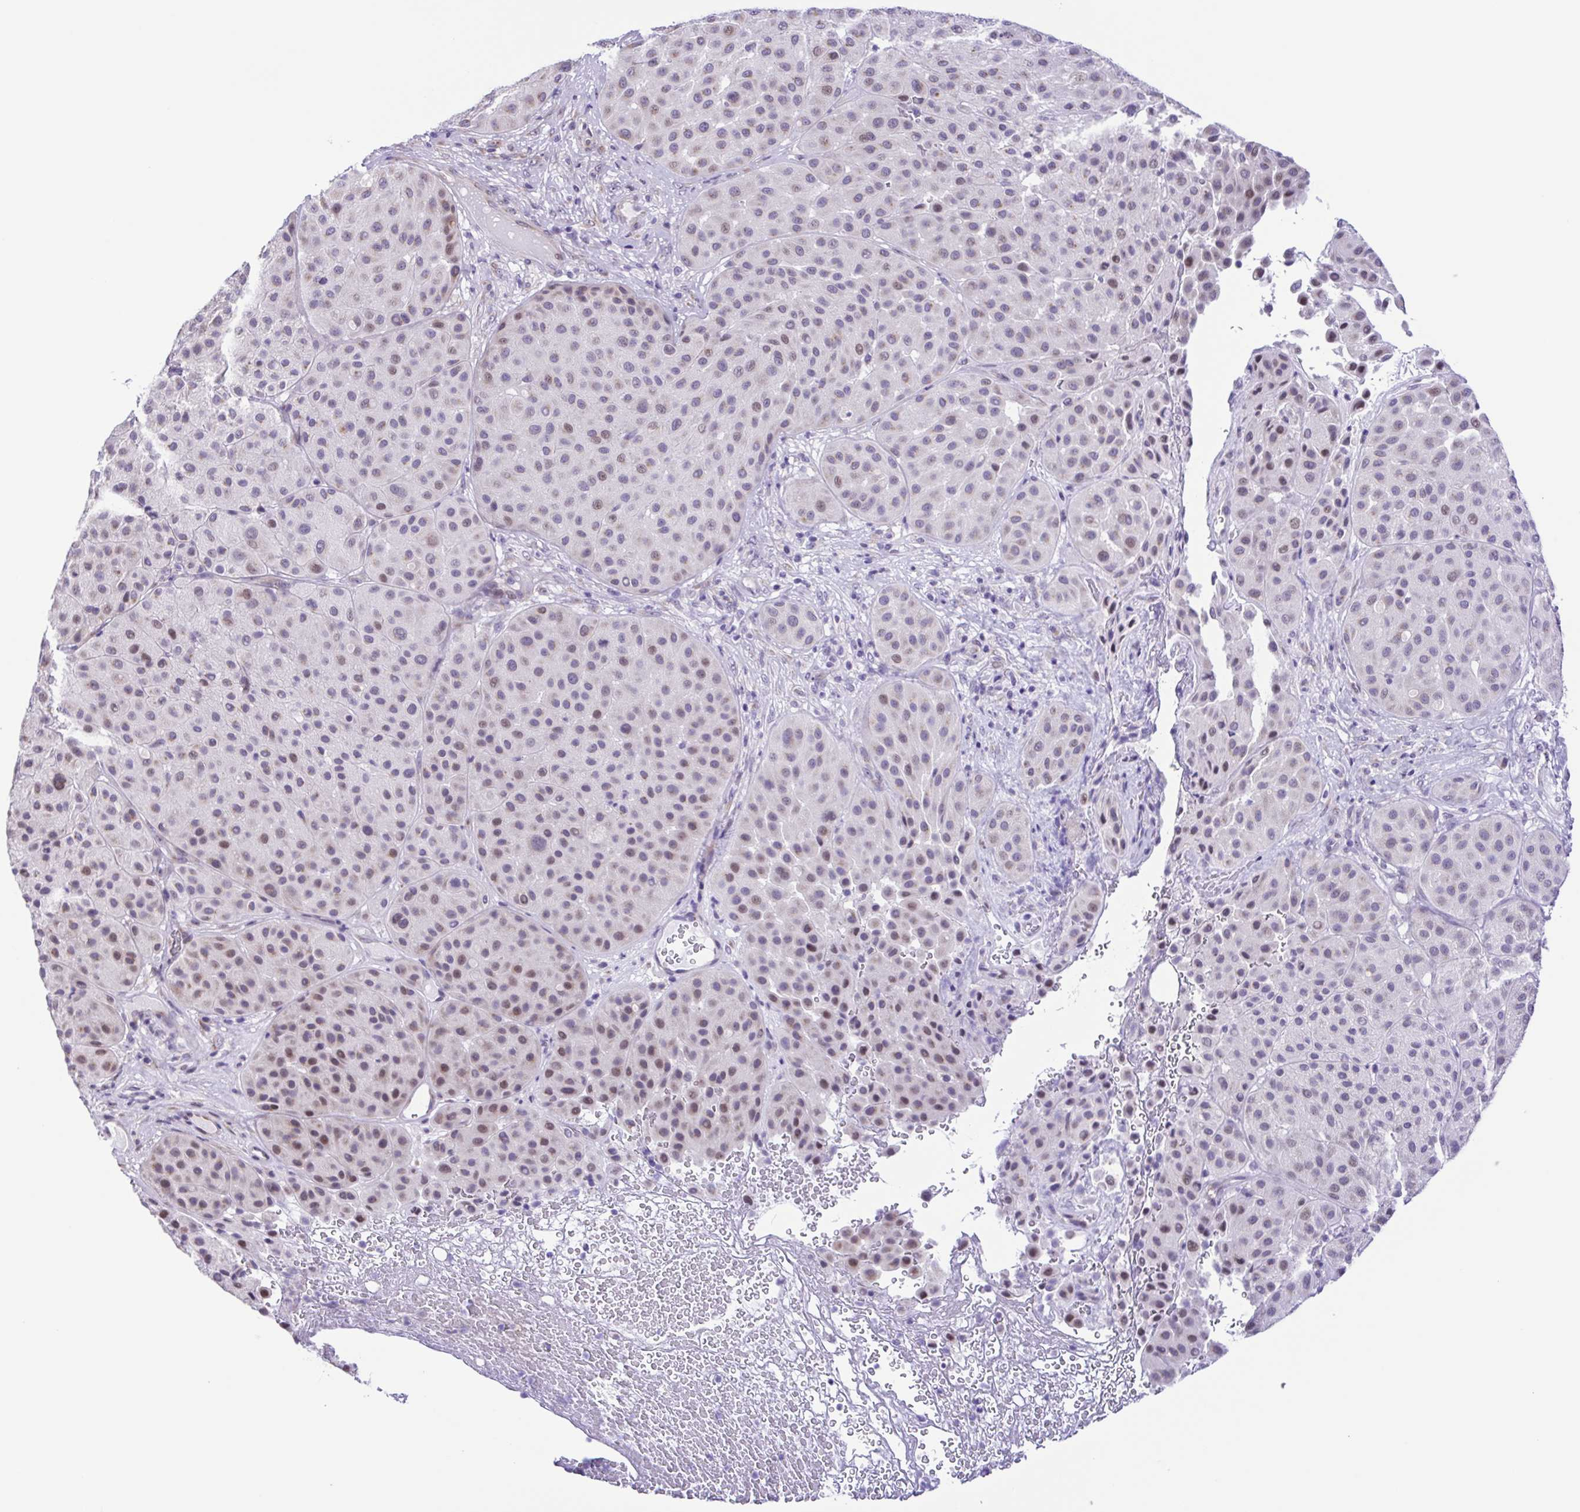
{"staining": {"intensity": "weak", "quantity": "<25%", "location": "nuclear"}, "tissue": "melanoma", "cell_type": "Tumor cells", "image_type": "cancer", "snomed": [{"axis": "morphology", "description": "Malignant melanoma, Metastatic site"}, {"axis": "topography", "description": "Smooth muscle"}], "caption": "Immunohistochemical staining of human malignant melanoma (metastatic site) shows no significant staining in tumor cells.", "gene": "TGM3", "patient": {"sex": "male", "age": 41}}